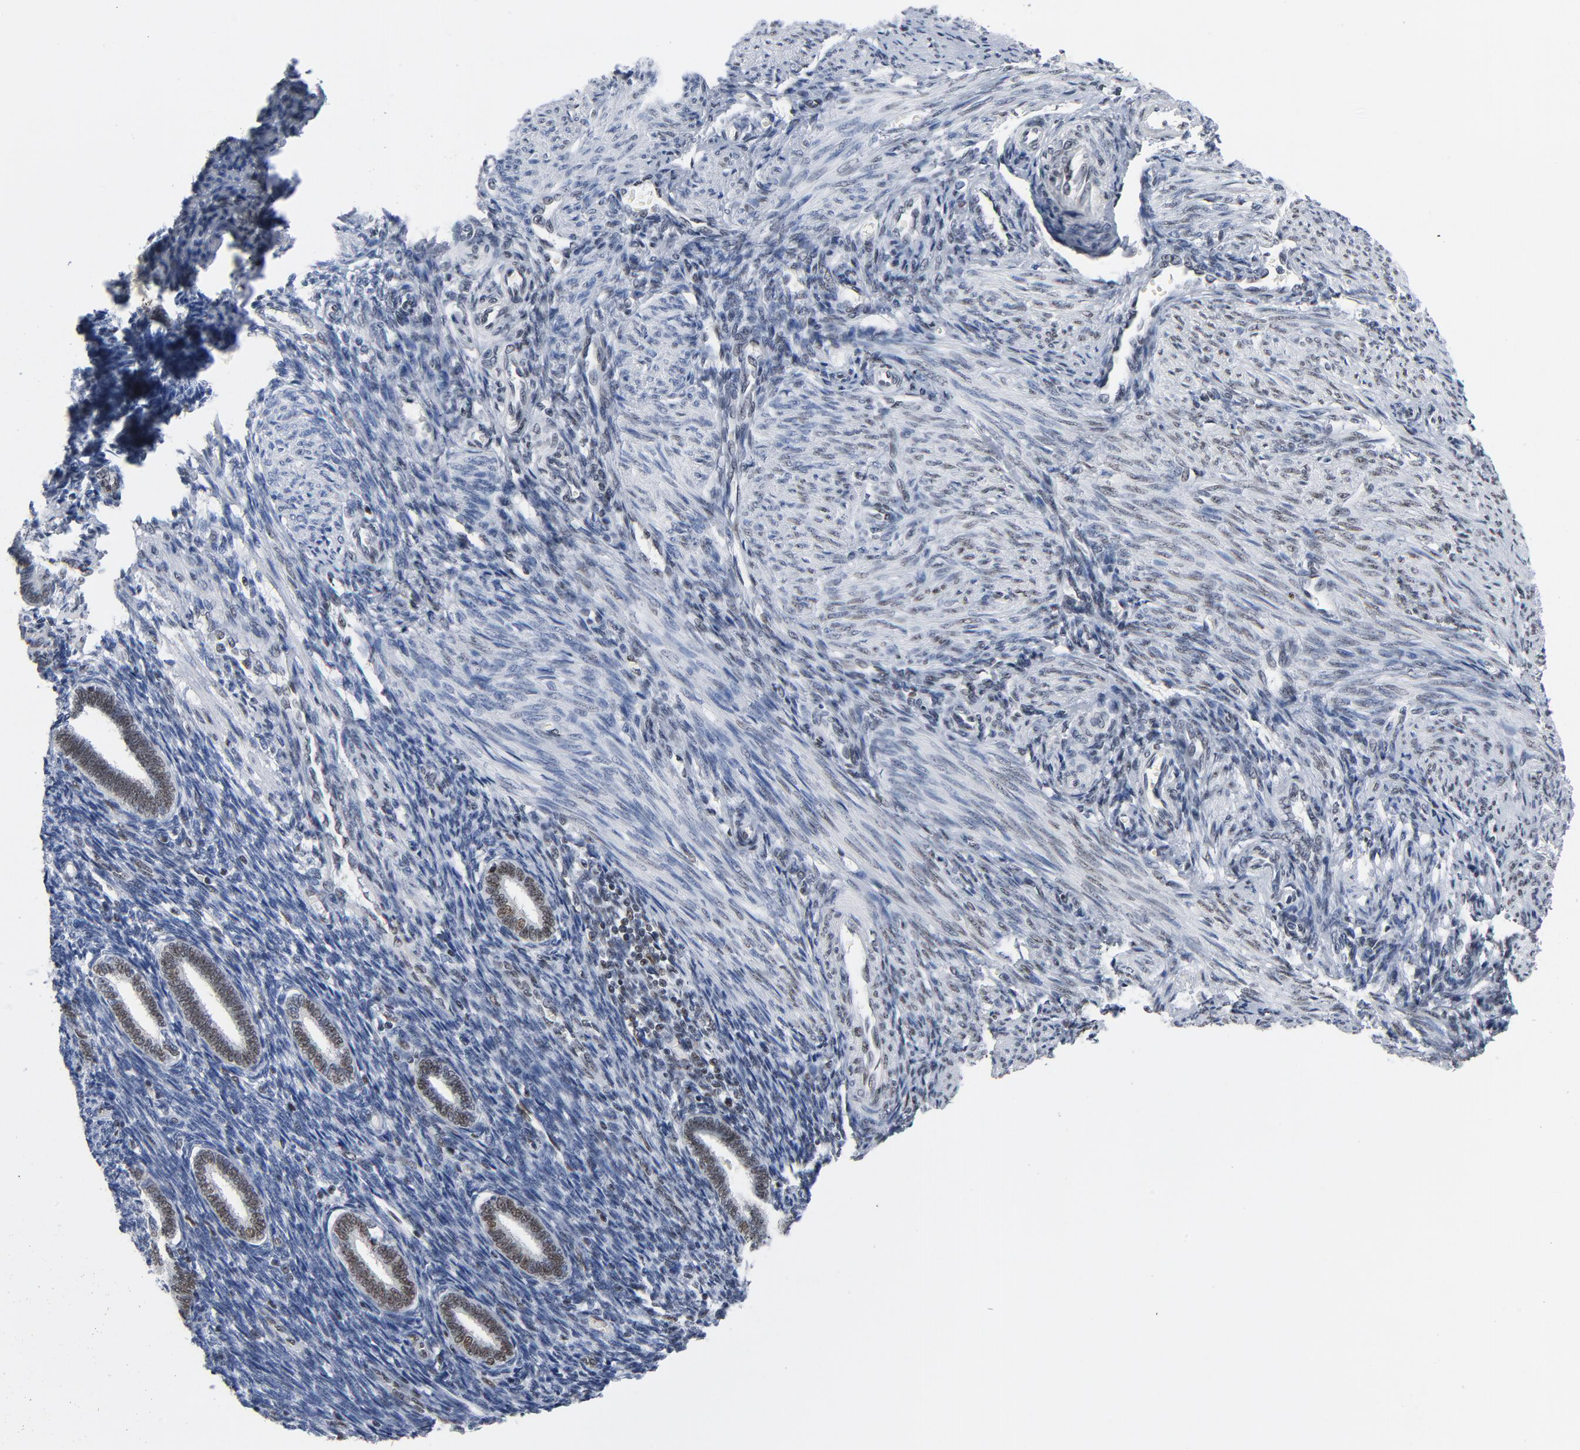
{"staining": {"intensity": "moderate", "quantity": ">75%", "location": "nuclear"}, "tissue": "endometrium", "cell_type": "Cells in endometrial stroma", "image_type": "normal", "snomed": [{"axis": "morphology", "description": "Normal tissue, NOS"}, {"axis": "topography", "description": "Endometrium"}], "caption": "Protein expression analysis of benign endometrium shows moderate nuclear expression in approximately >75% of cells in endometrial stroma. The staining was performed using DAB, with brown indicating positive protein expression. Nuclei are stained blue with hematoxylin.", "gene": "CSTF2", "patient": {"sex": "female", "age": 27}}